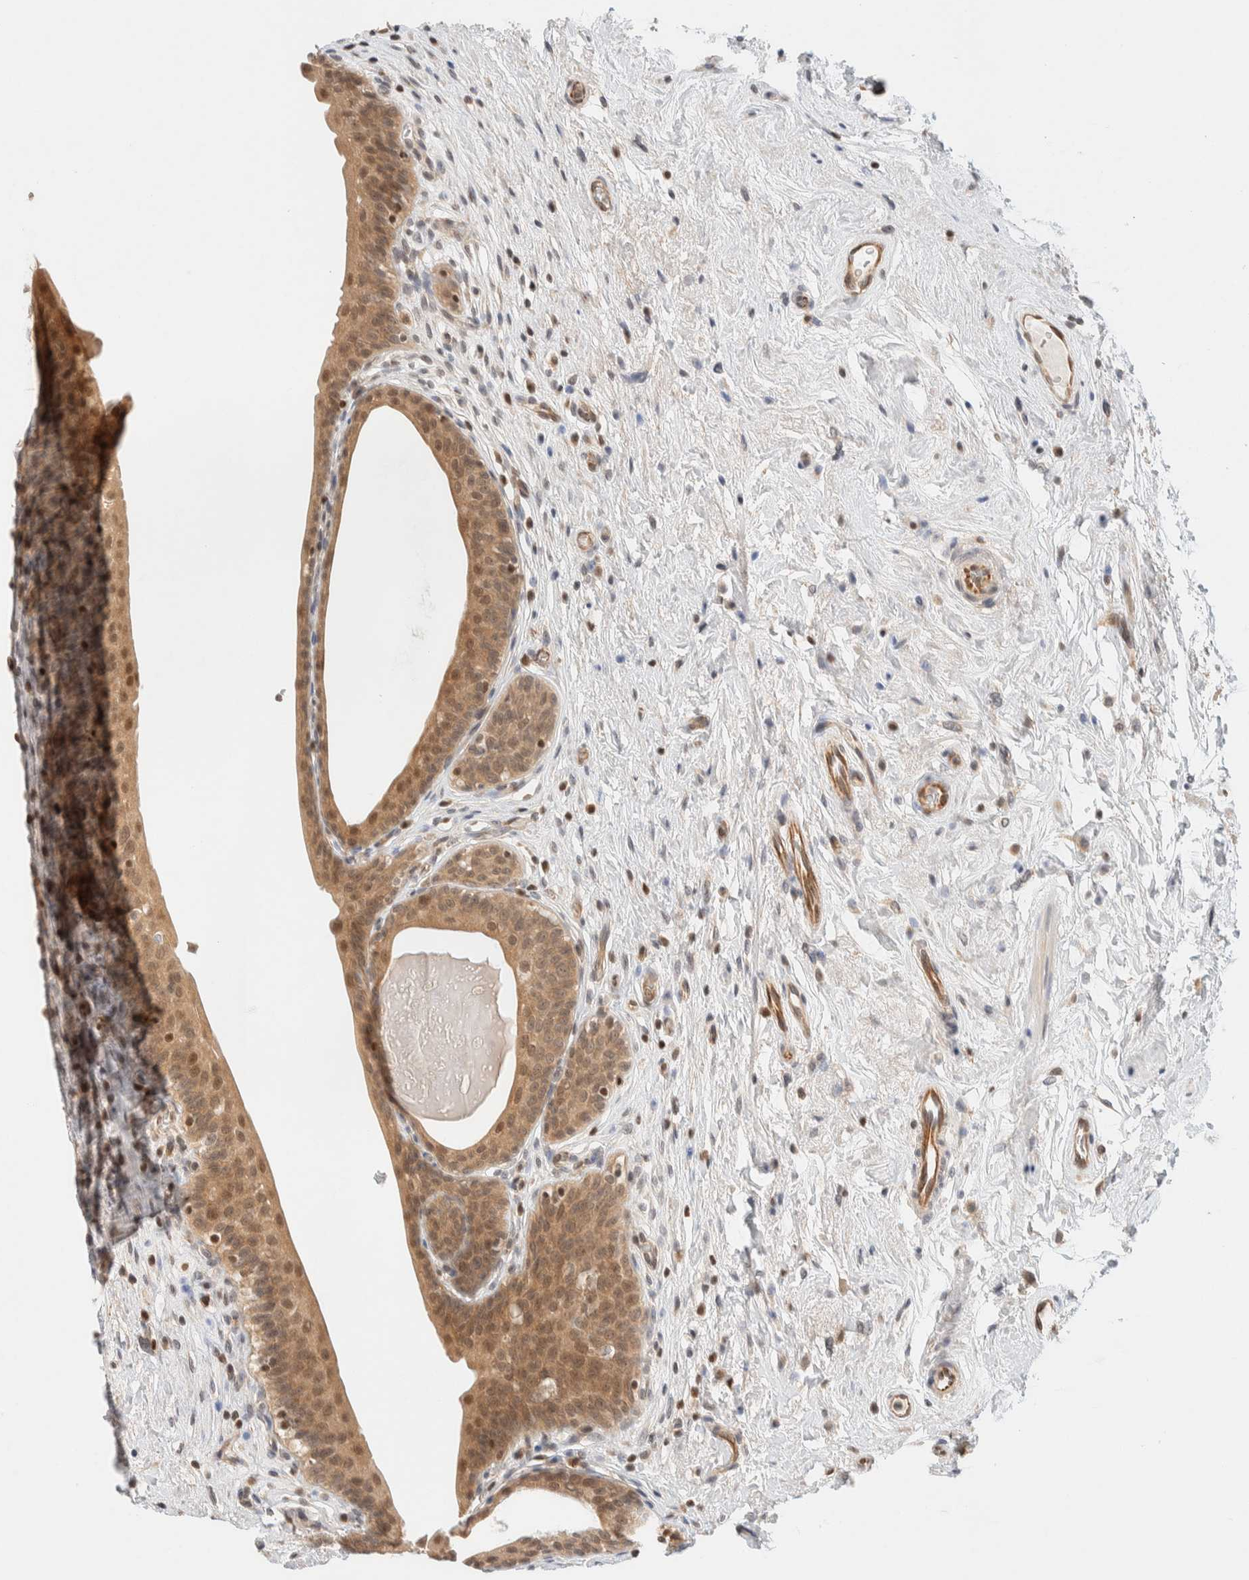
{"staining": {"intensity": "moderate", "quantity": ">75%", "location": "cytoplasmic/membranous"}, "tissue": "urinary bladder", "cell_type": "Urothelial cells", "image_type": "normal", "snomed": [{"axis": "morphology", "description": "Normal tissue, NOS"}, {"axis": "topography", "description": "Urinary bladder"}], "caption": "Unremarkable urinary bladder shows moderate cytoplasmic/membranous expression in about >75% of urothelial cells, visualized by immunohistochemistry. Immunohistochemistry stains the protein in brown and the nuclei are stained blue.", "gene": "C8orf76", "patient": {"sex": "male", "age": 83}}